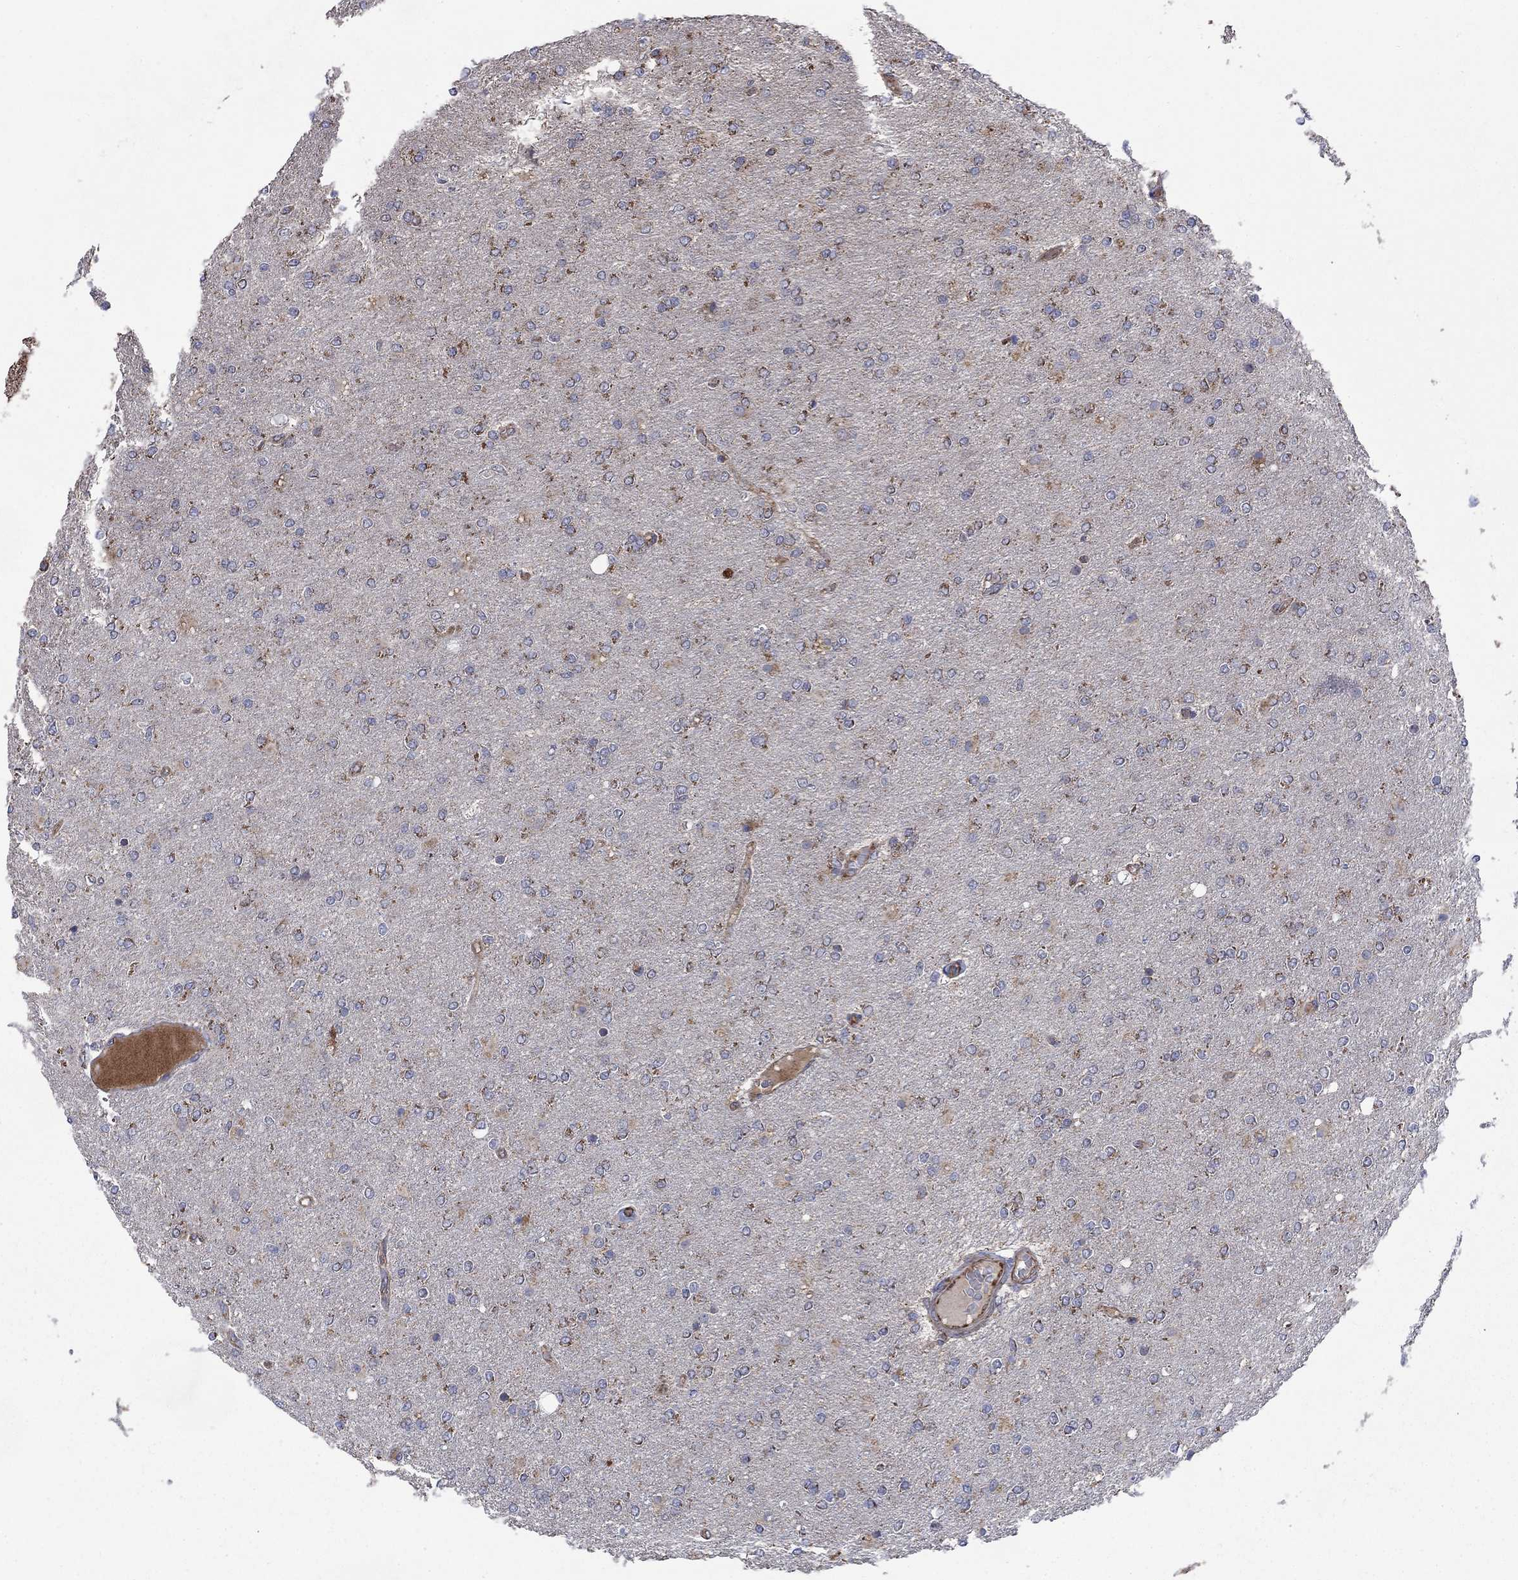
{"staining": {"intensity": "strong", "quantity": "<25%", "location": "cytoplasmic/membranous"}, "tissue": "glioma", "cell_type": "Tumor cells", "image_type": "cancer", "snomed": [{"axis": "morphology", "description": "Glioma, malignant, High grade"}, {"axis": "topography", "description": "Cerebral cortex"}], "caption": "Immunohistochemical staining of malignant glioma (high-grade) displays medium levels of strong cytoplasmic/membranous staining in approximately <25% of tumor cells.", "gene": "NDUFC1", "patient": {"sex": "male", "age": 70}}